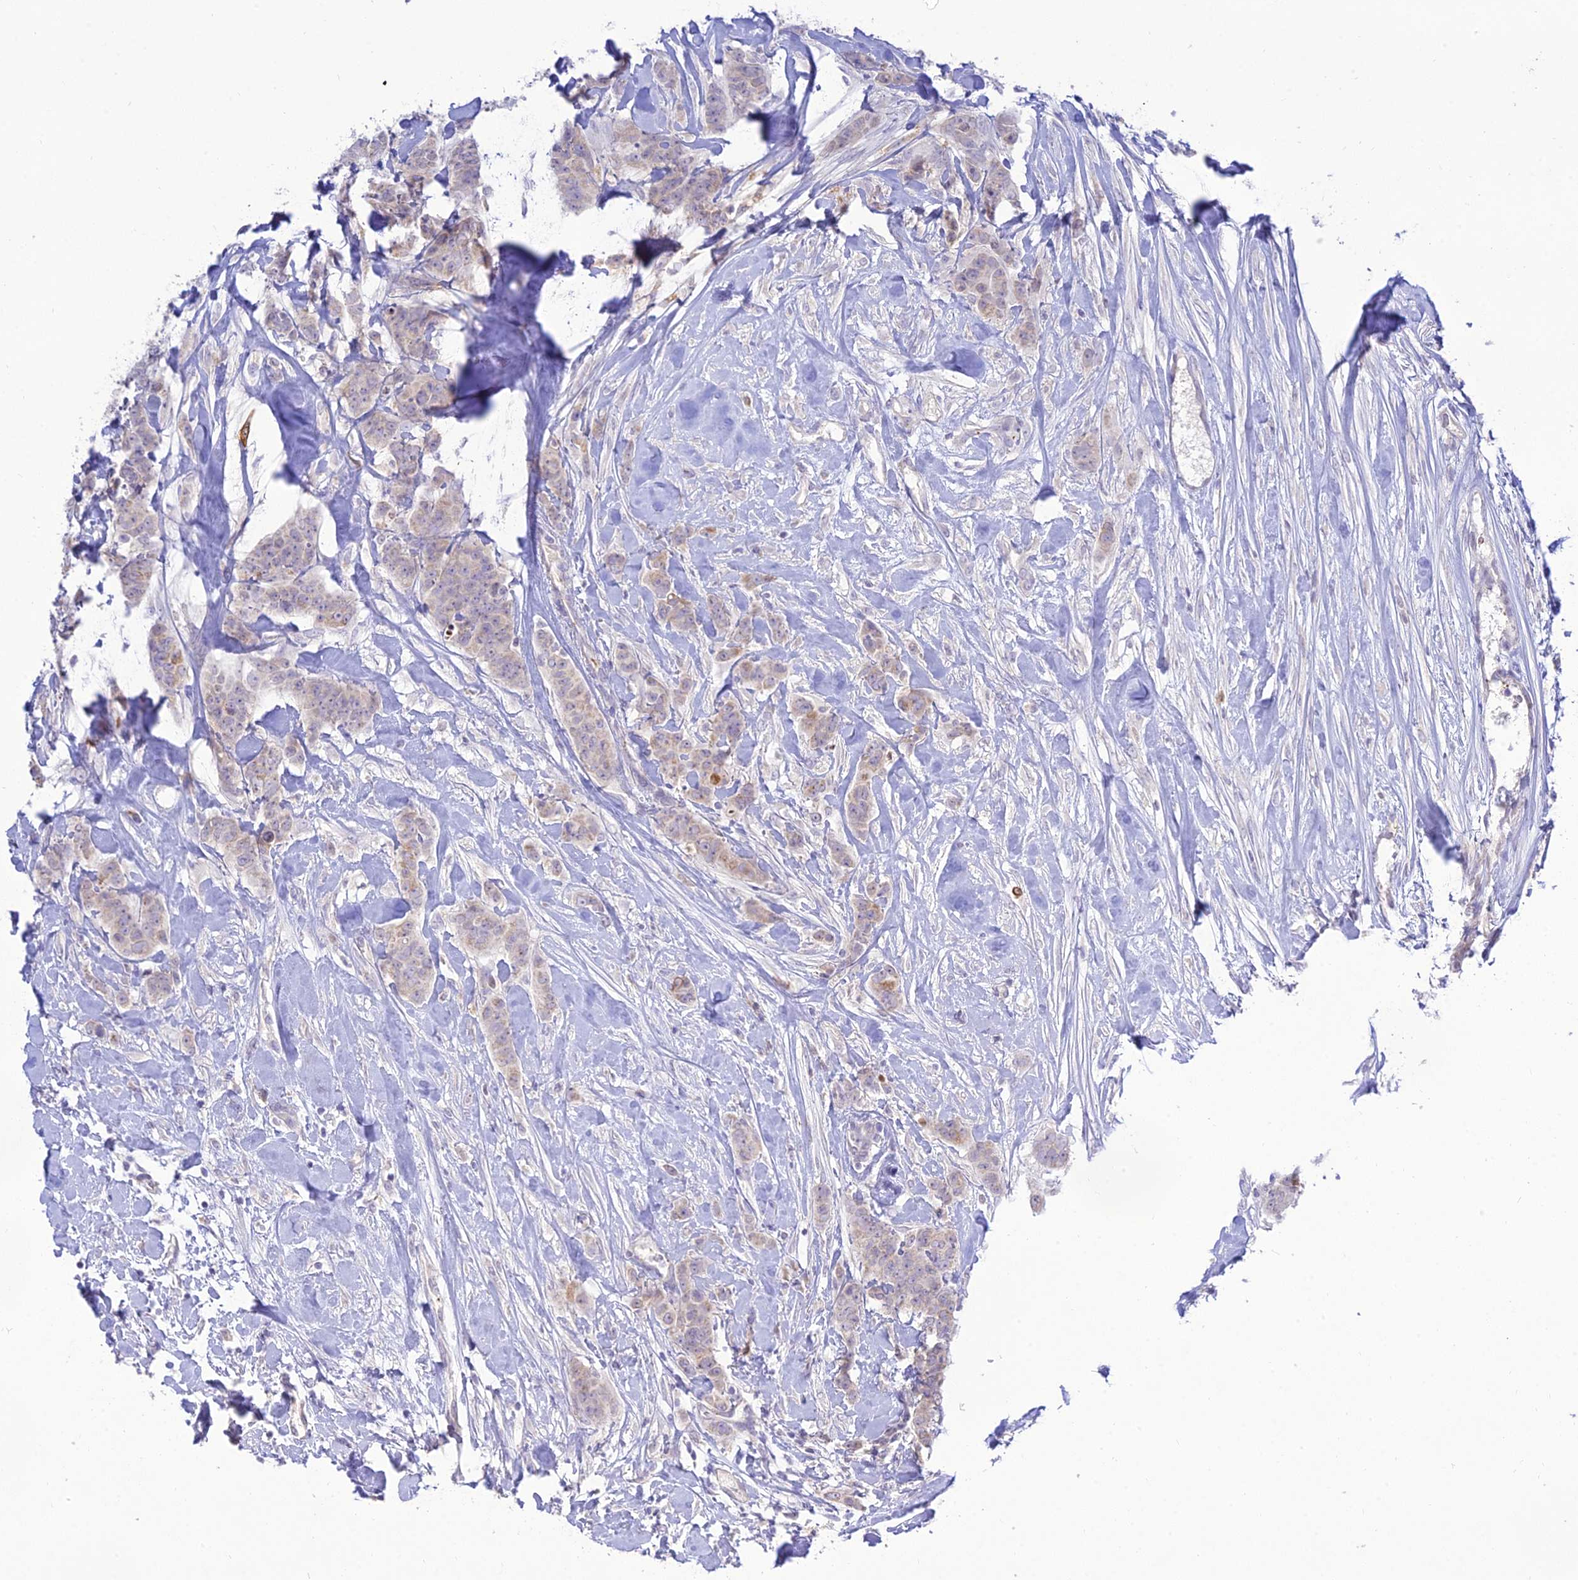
{"staining": {"intensity": "moderate", "quantity": "<25%", "location": "cytoplasmic/membranous"}, "tissue": "breast cancer", "cell_type": "Tumor cells", "image_type": "cancer", "snomed": [{"axis": "morphology", "description": "Duct carcinoma"}, {"axis": "topography", "description": "Breast"}], "caption": "Invasive ductal carcinoma (breast) stained for a protein (brown) shows moderate cytoplasmic/membranous positive staining in approximately <25% of tumor cells.", "gene": "TMEM40", "patient": {"sex": "female", "age": 40}}